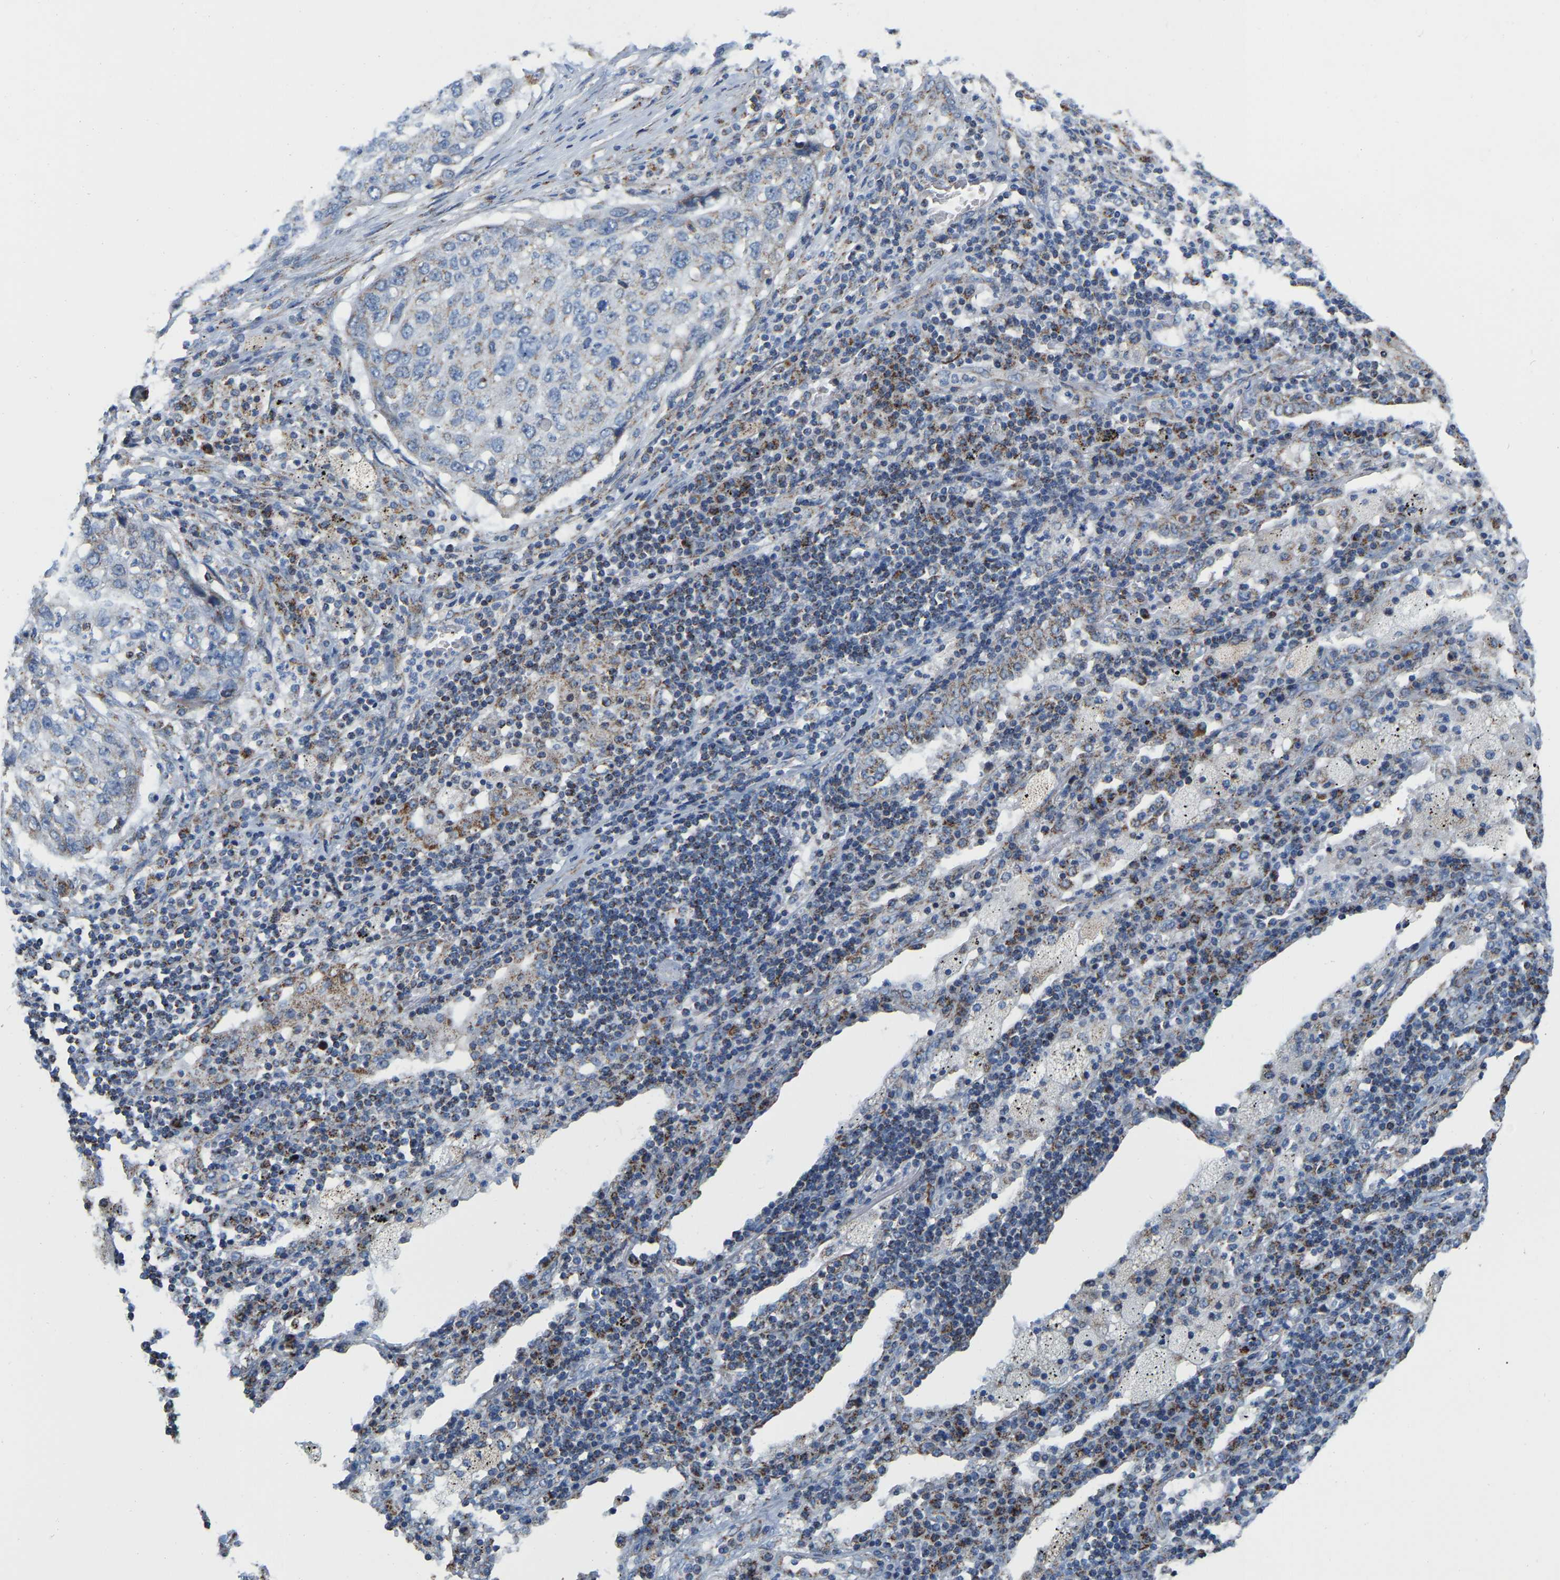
{"staining": {"intensity": "negative", "quantity": "none", "location": "none"}, "tissue": "lung cancer", "cell_type": "Tumor cells", "image_type": "cancer", "snomed": [{"axis": "morphology", "description": "Squamous cell carcinoma, NOS"}, {"axis": "topography", "description": "Lung"}], "caption": "Histopathology image shows no protein expression in tumor cells of lung cancer (squamous cell carcinoma) tissue.", "gene": "CBLB", "patient": {"sex": "female", "age": 63}}